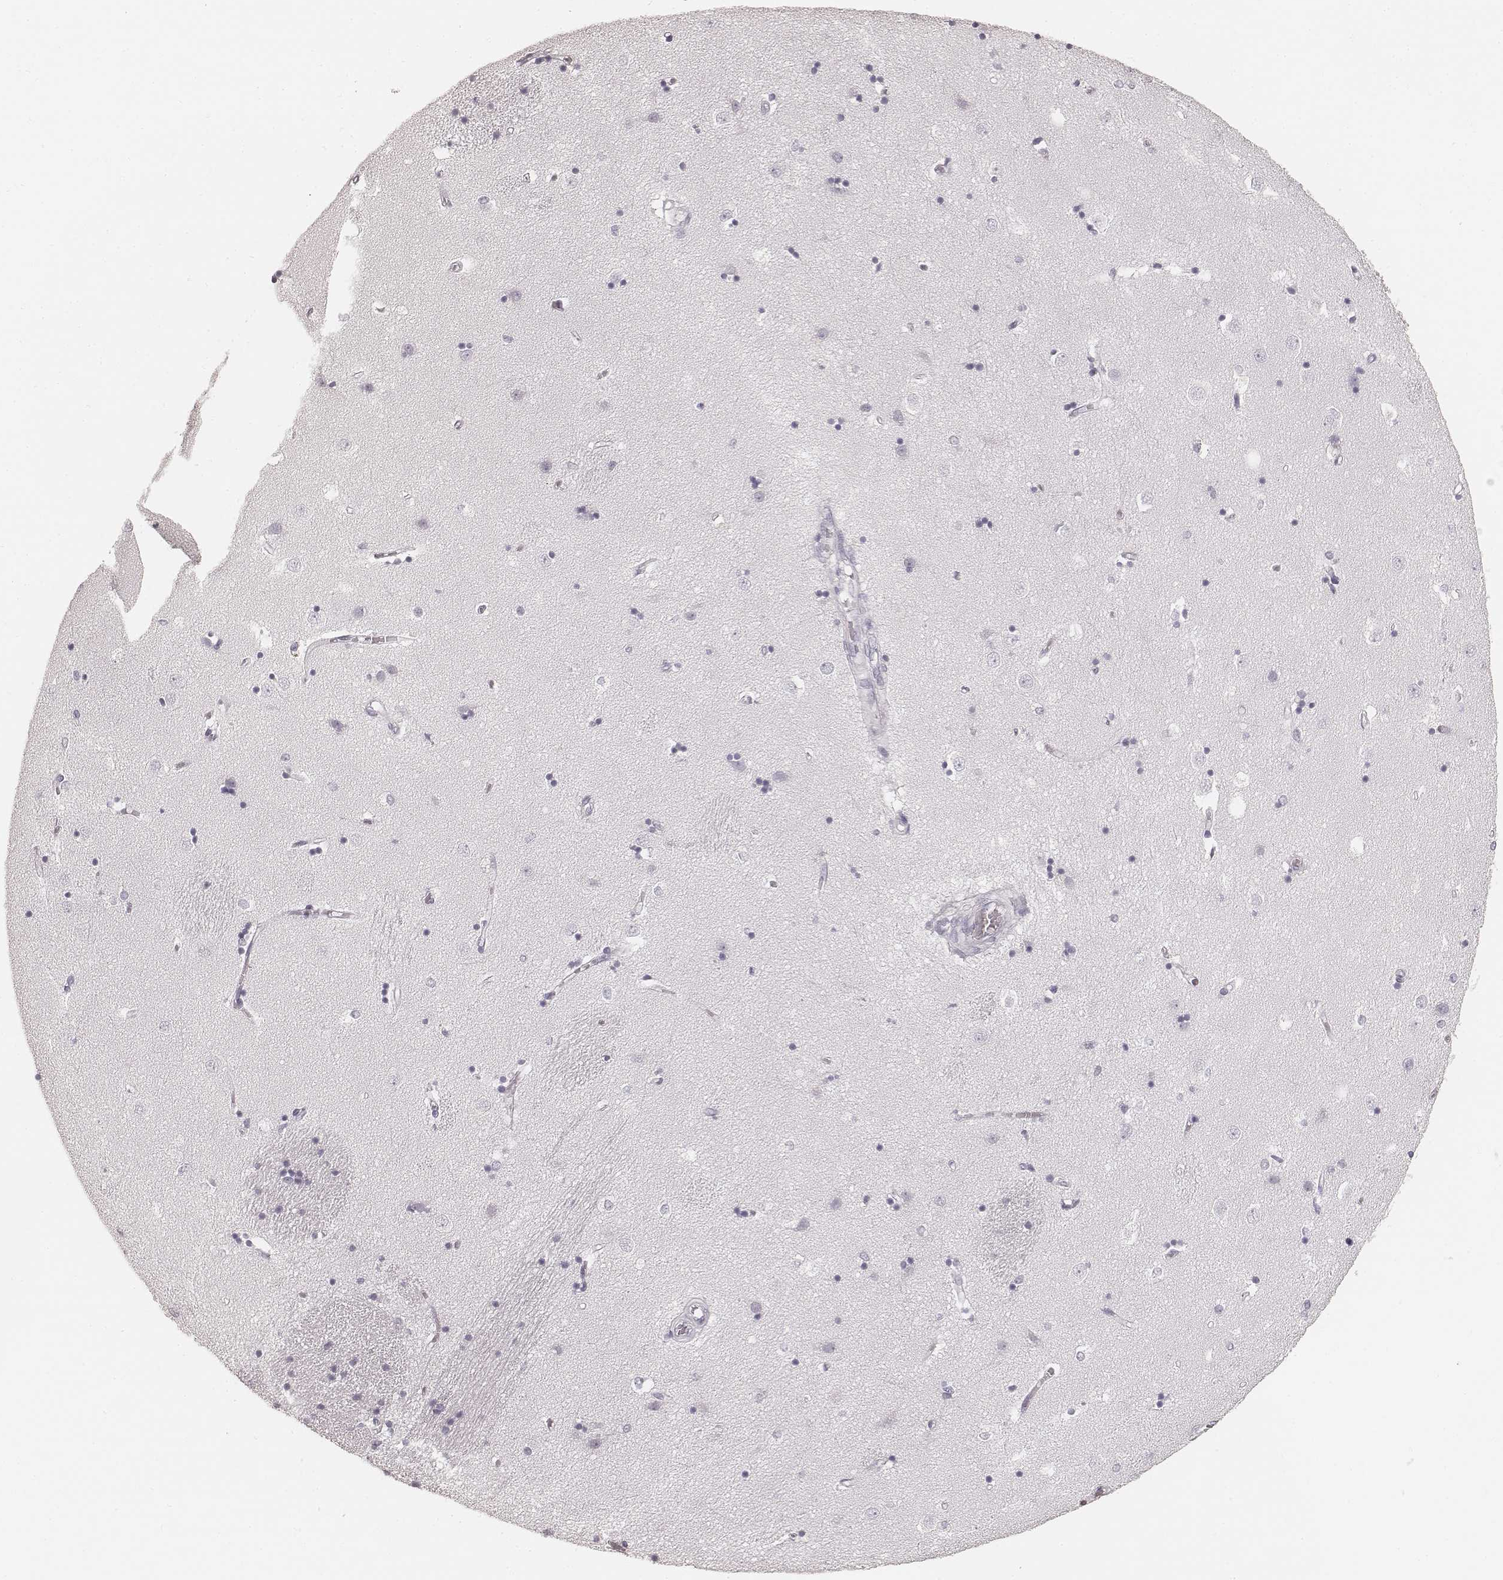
{"staining": {"intensity": "negative", "quantity": "none", "location": "none"}, "tissue": "caudate", "cell_type": "Glial cells", "image_type": "normal", "snomed": [{"axis": "morphology", "description": "Normal tissue, NOS"}, {"axis": "topography", "description": "Lateral ventricle wall"}], "caption": "This is an immunohistochemistry (IHC) histopathology image of benign human caudate. There is no expression in glial cells.", "gene": "HNF4G", "patient": {"sex": "male", "age": 54}}